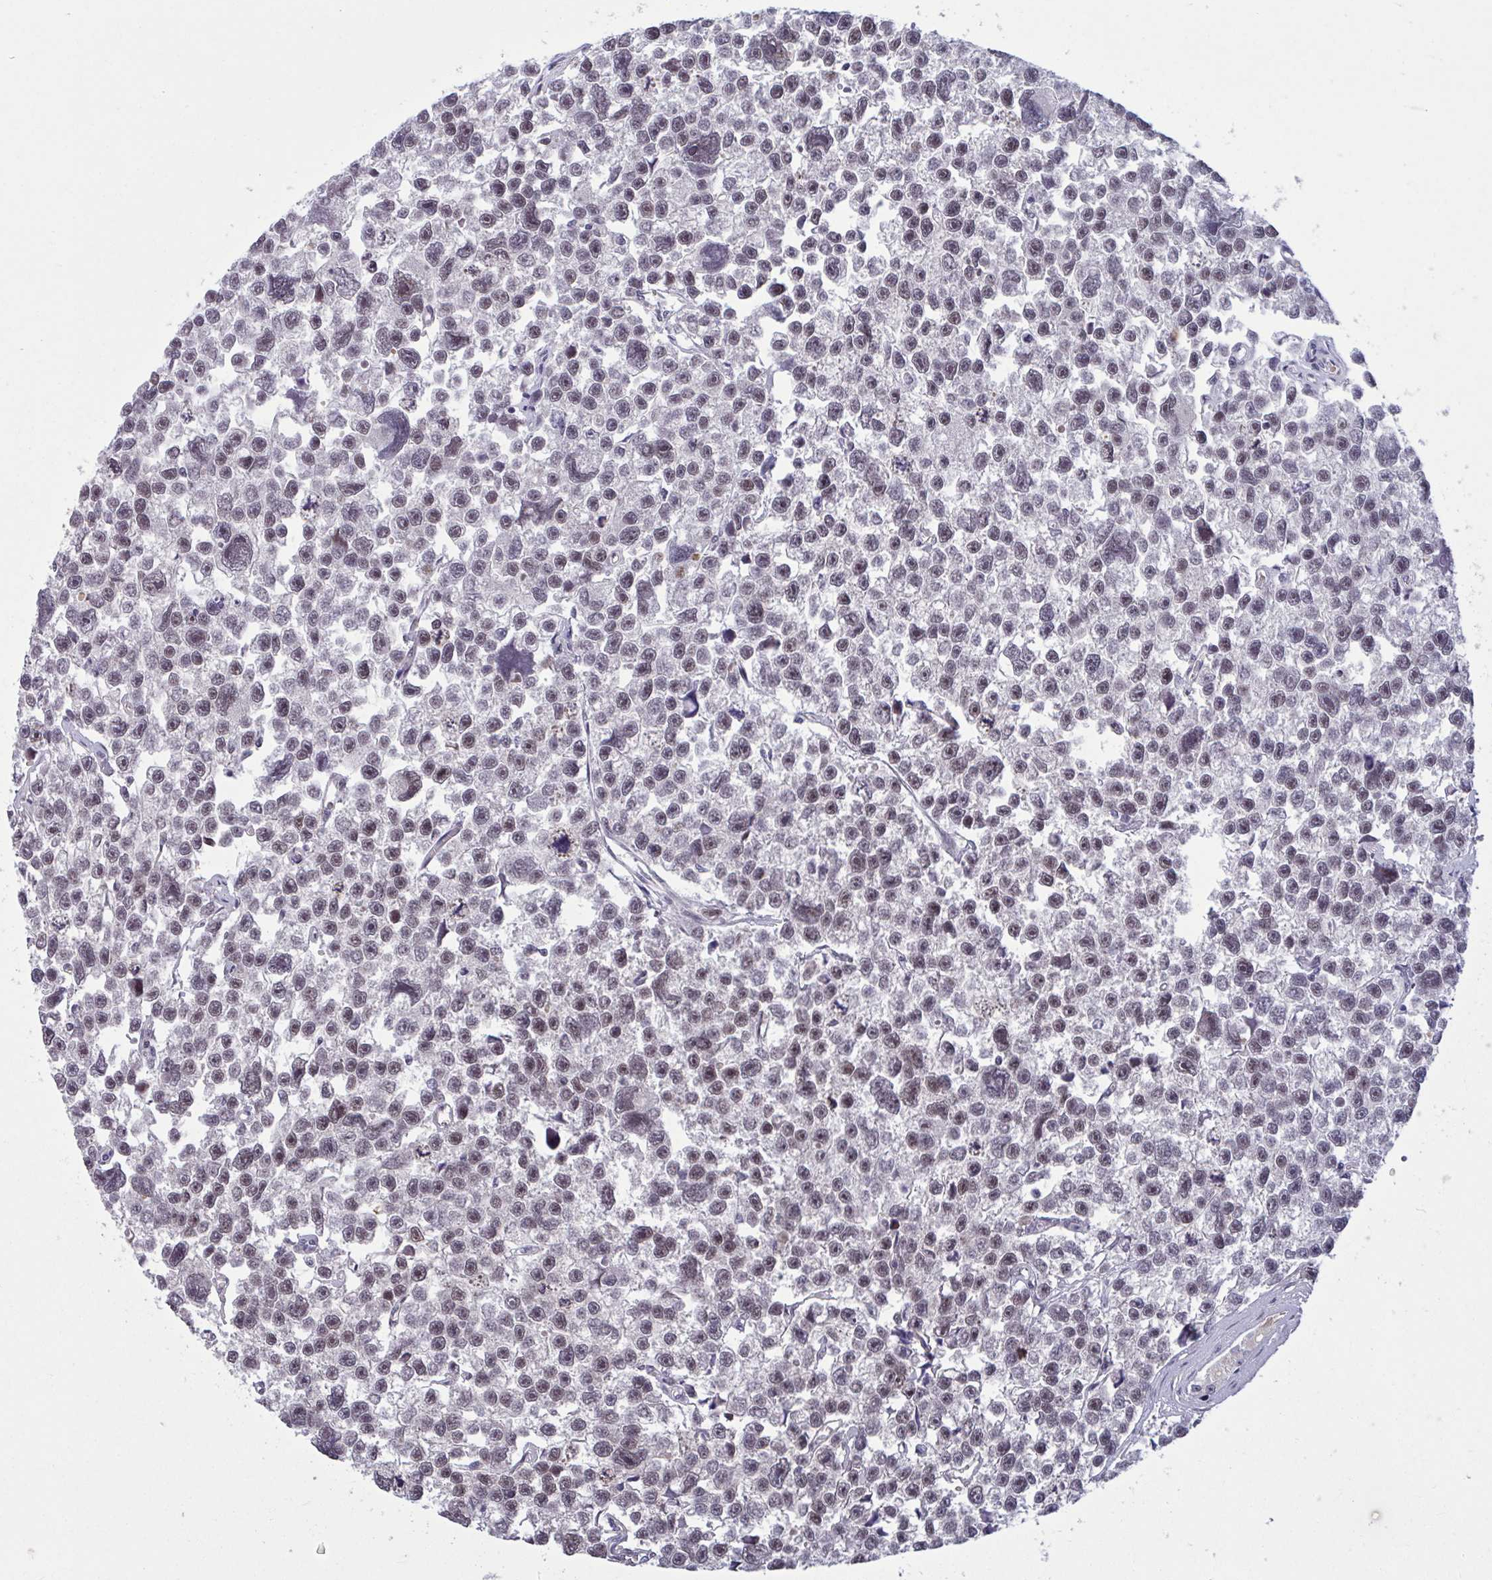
{"staining": {"intensity": "weak", "quantity": "<25%", "location": "nuclear"}, "tissue": "testis cancer", "cell_type": "Tumor cells", "image_type": "cancer", "snomed": [{"axis": "morphology", "description": "Seminoma, NOS"}, {"axis": "topography", "description": "Testis"}], "caption": "Immunohistochemical staining of testis cancer displays no significant positivity in tumor cells. (Stains: DAB (3,3'-diaminobenzidine) immunohistochemistry (IHC) with hematoxylin counter stain, Microscopy: brightfield microscopy at high magnification).", "gene": "ZNF414", "patient": {"sex": "male", "age": 26}}